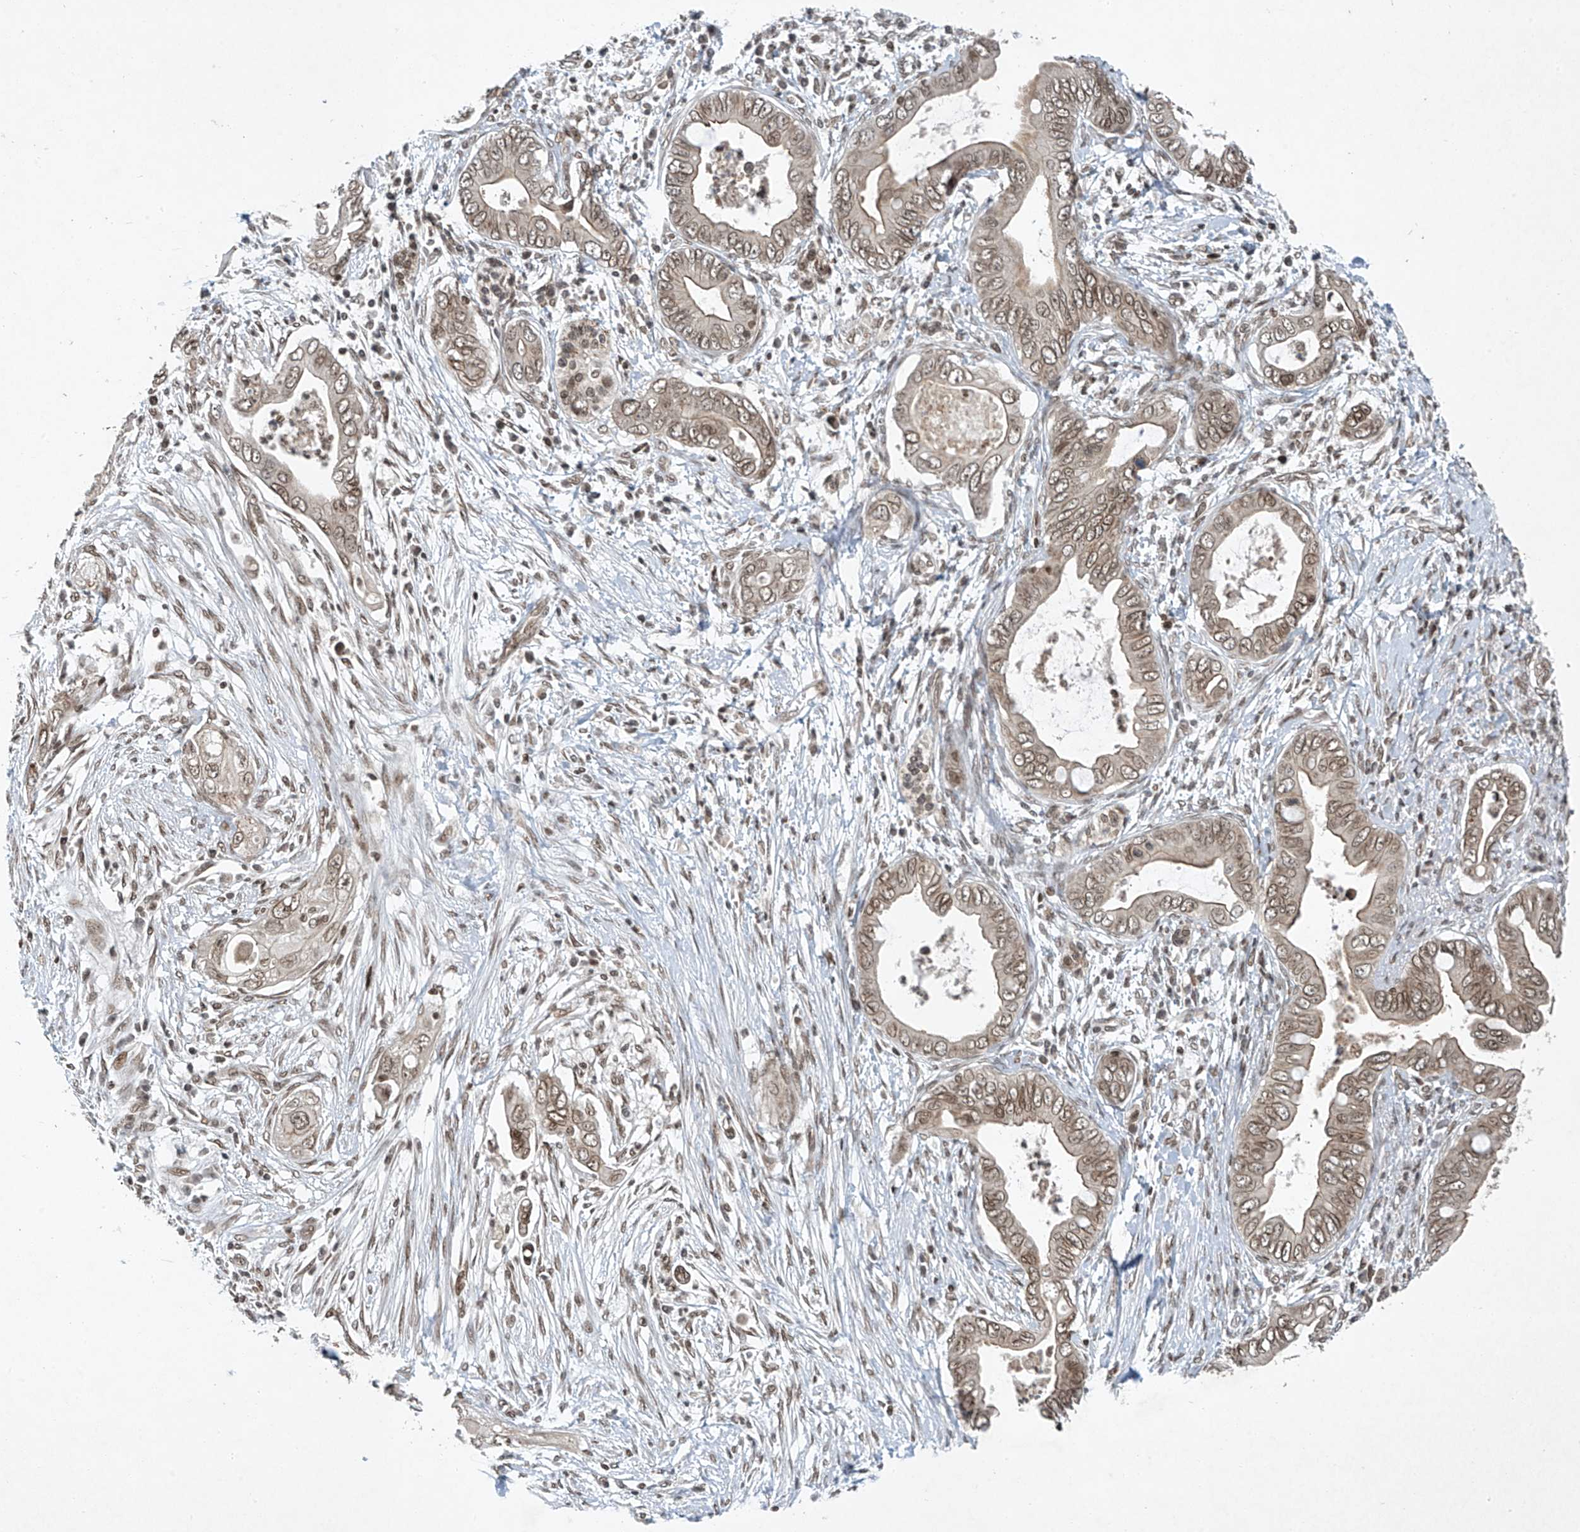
{"staining": {"intensity": "weak", "quantity": ">75%", "location": "cytoplasmic/membranous,nuclear"}, "tissue": "pancreatic cancer", "cell_type": "Tumor cells", "image_type": "cancer", "snomed": [{"axis": "morphology", "description": "Adenocarcinoma, NOS"}, {"axis": "topography", "description": "Pancreas"}], "caption": "Protein staining shows weak cytoplasmic/membranous and nuclear staining in about >75% of tumor cells in pancreatic adenocarcinoma.", "gene": "TAF8", "patient": {"sex": "male", "age": 75}}